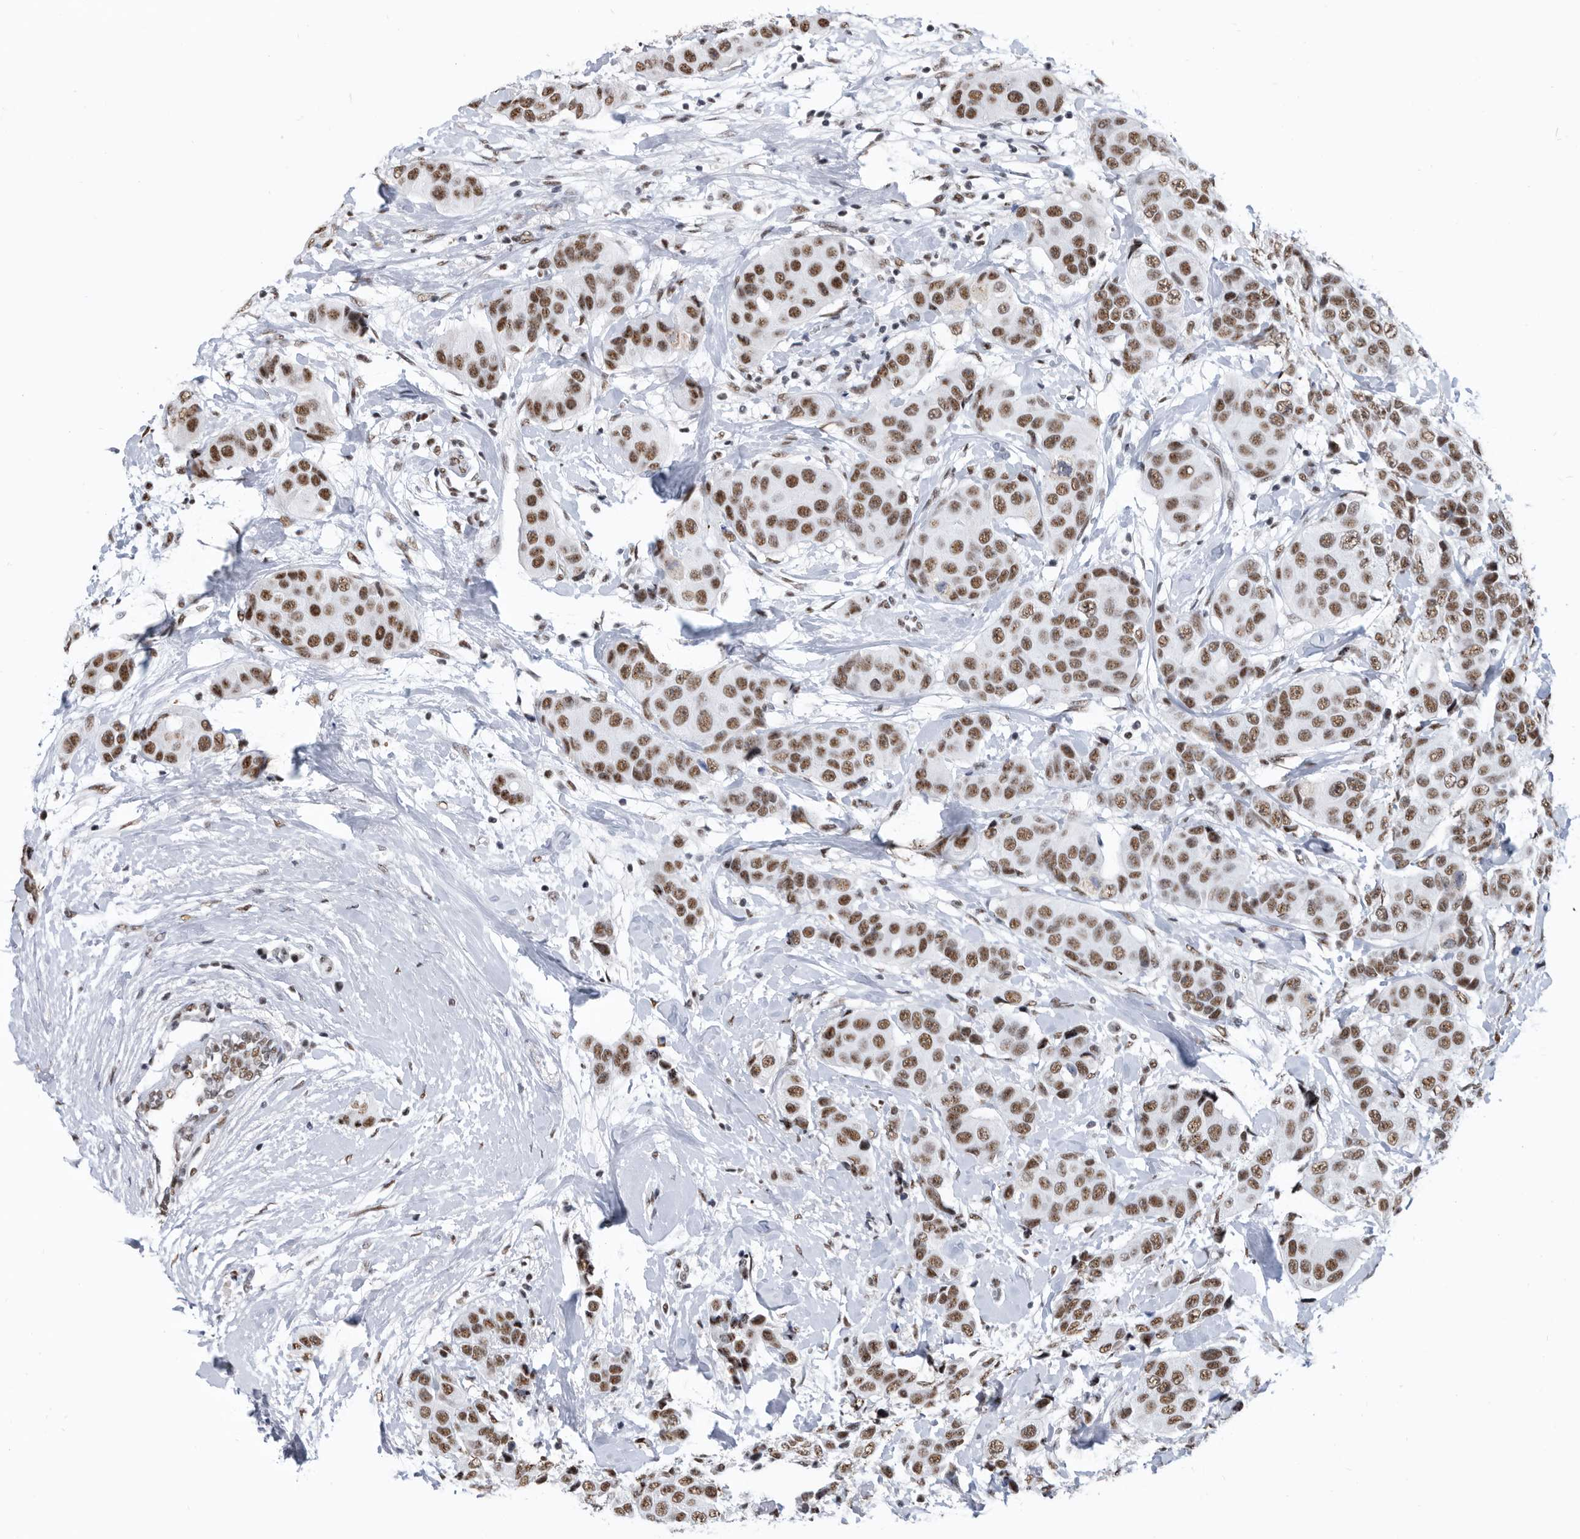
{"staining": {"intensity": "moderate", "quantity": ">75%", "location": "nuclear"}, "tissue": "breast cancer", "cell_type": "Tumor cells", "image_type": "cancer", "snomed": [{"axis": "morphology", "description": "Normal tissue, NOS"}, {"axis": "morphology", "description": "Duct carcinoma"}, {"axis": "topography", "description": "Breast"}], "caption": "Immunohistochemical staining of human infiltrating ductal carcinoma (breast) displays moderate nuclear protein expression in approximately >75% of tumor cells.", "gene": "SF3A1", "patient": {"sex": "female", "age": 39}}